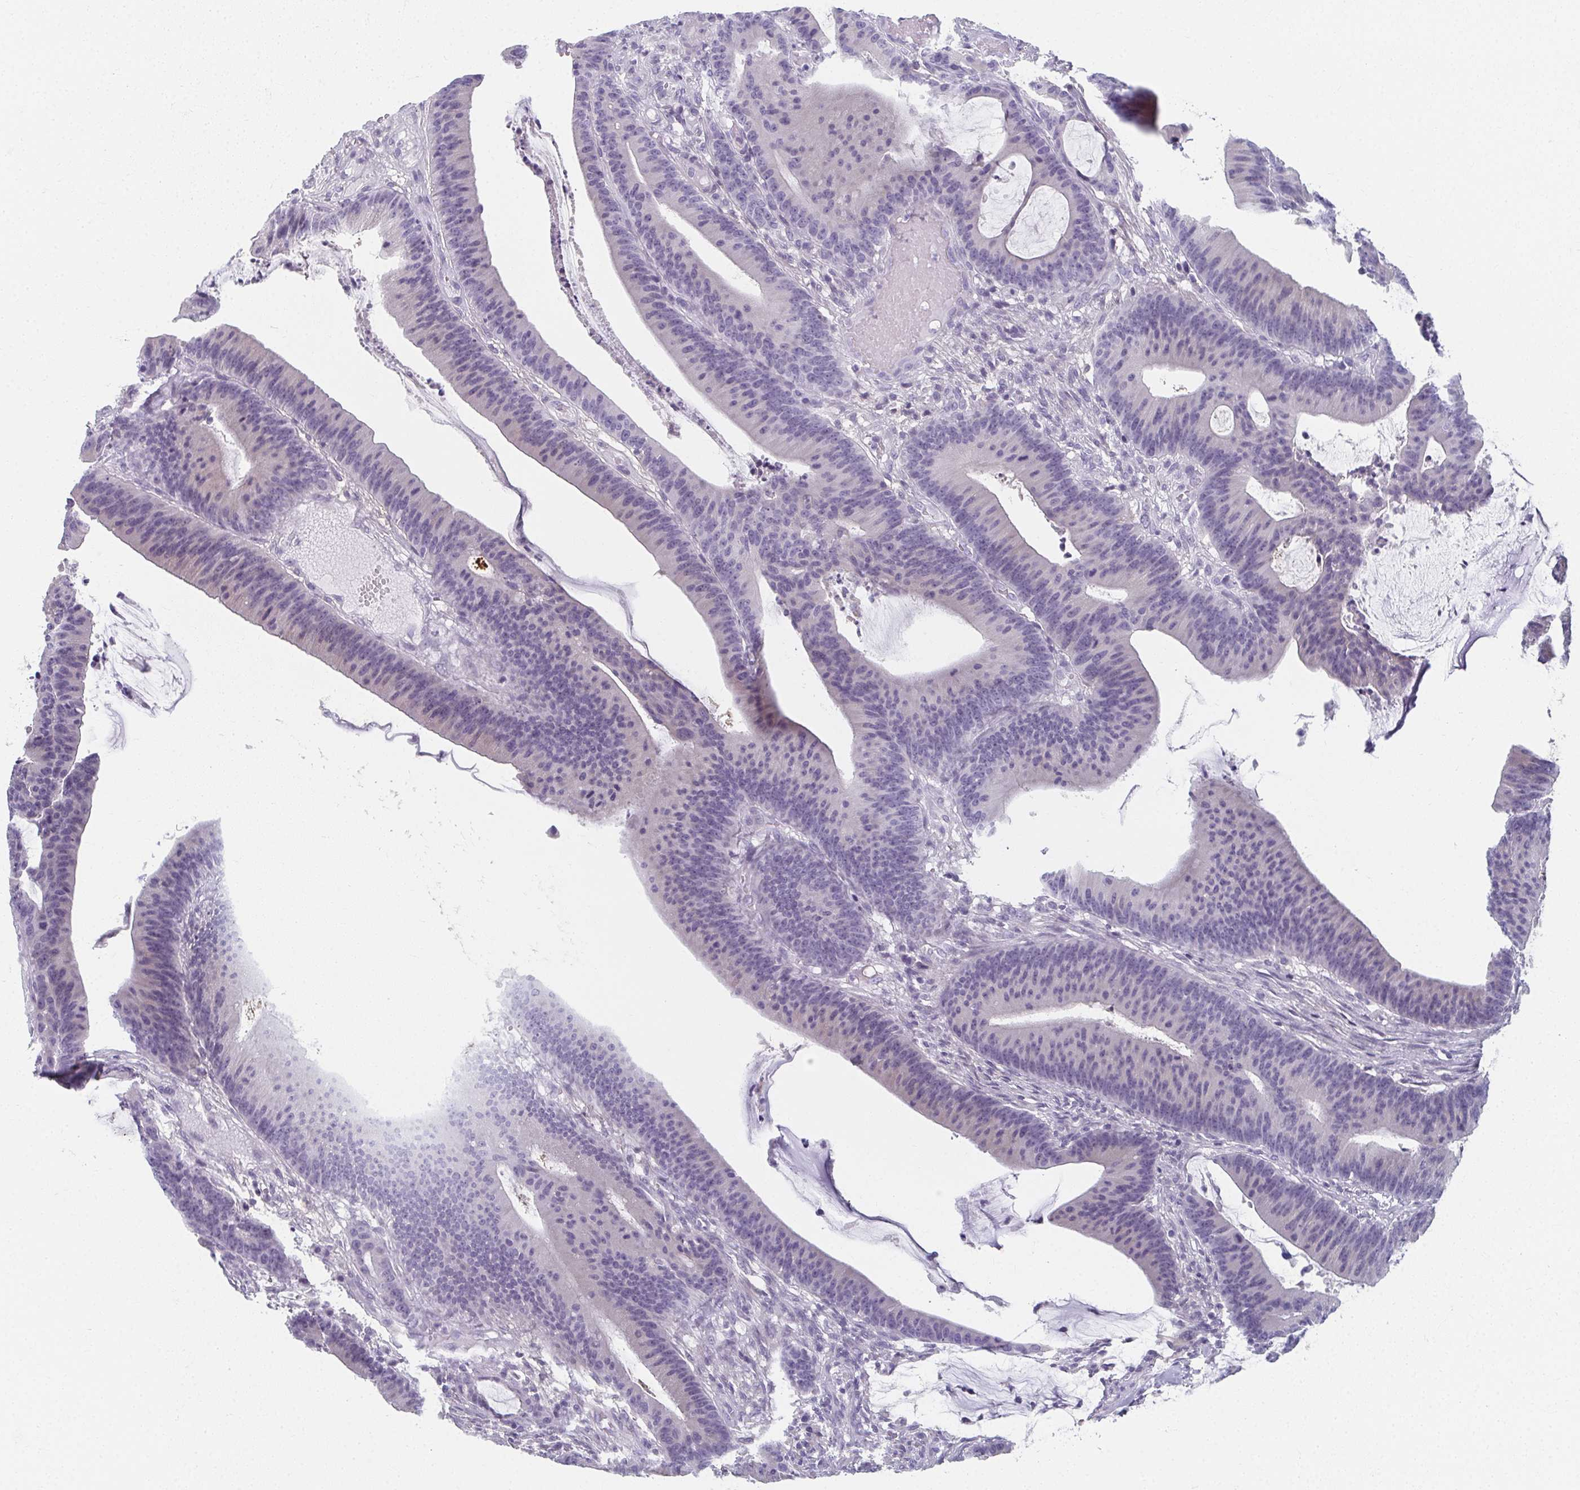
{"staining": {"intensity": "negative", "quantity": "none", "location": "none"}, "tissue": "colorectal cancer", "cell_type": "Tumor cells", "image_type": "cancer", "snomed": [{"axis": "morphology", "description": "Adenocarcinoma, NOS"}, {"axis": "topography", "description": "Colon"}], "caption": "Tumor cells are negative for brown protein staining in colorectal cancer.", "gene": "CAMKV", "patient": {"sex": "female", "age": 78}}